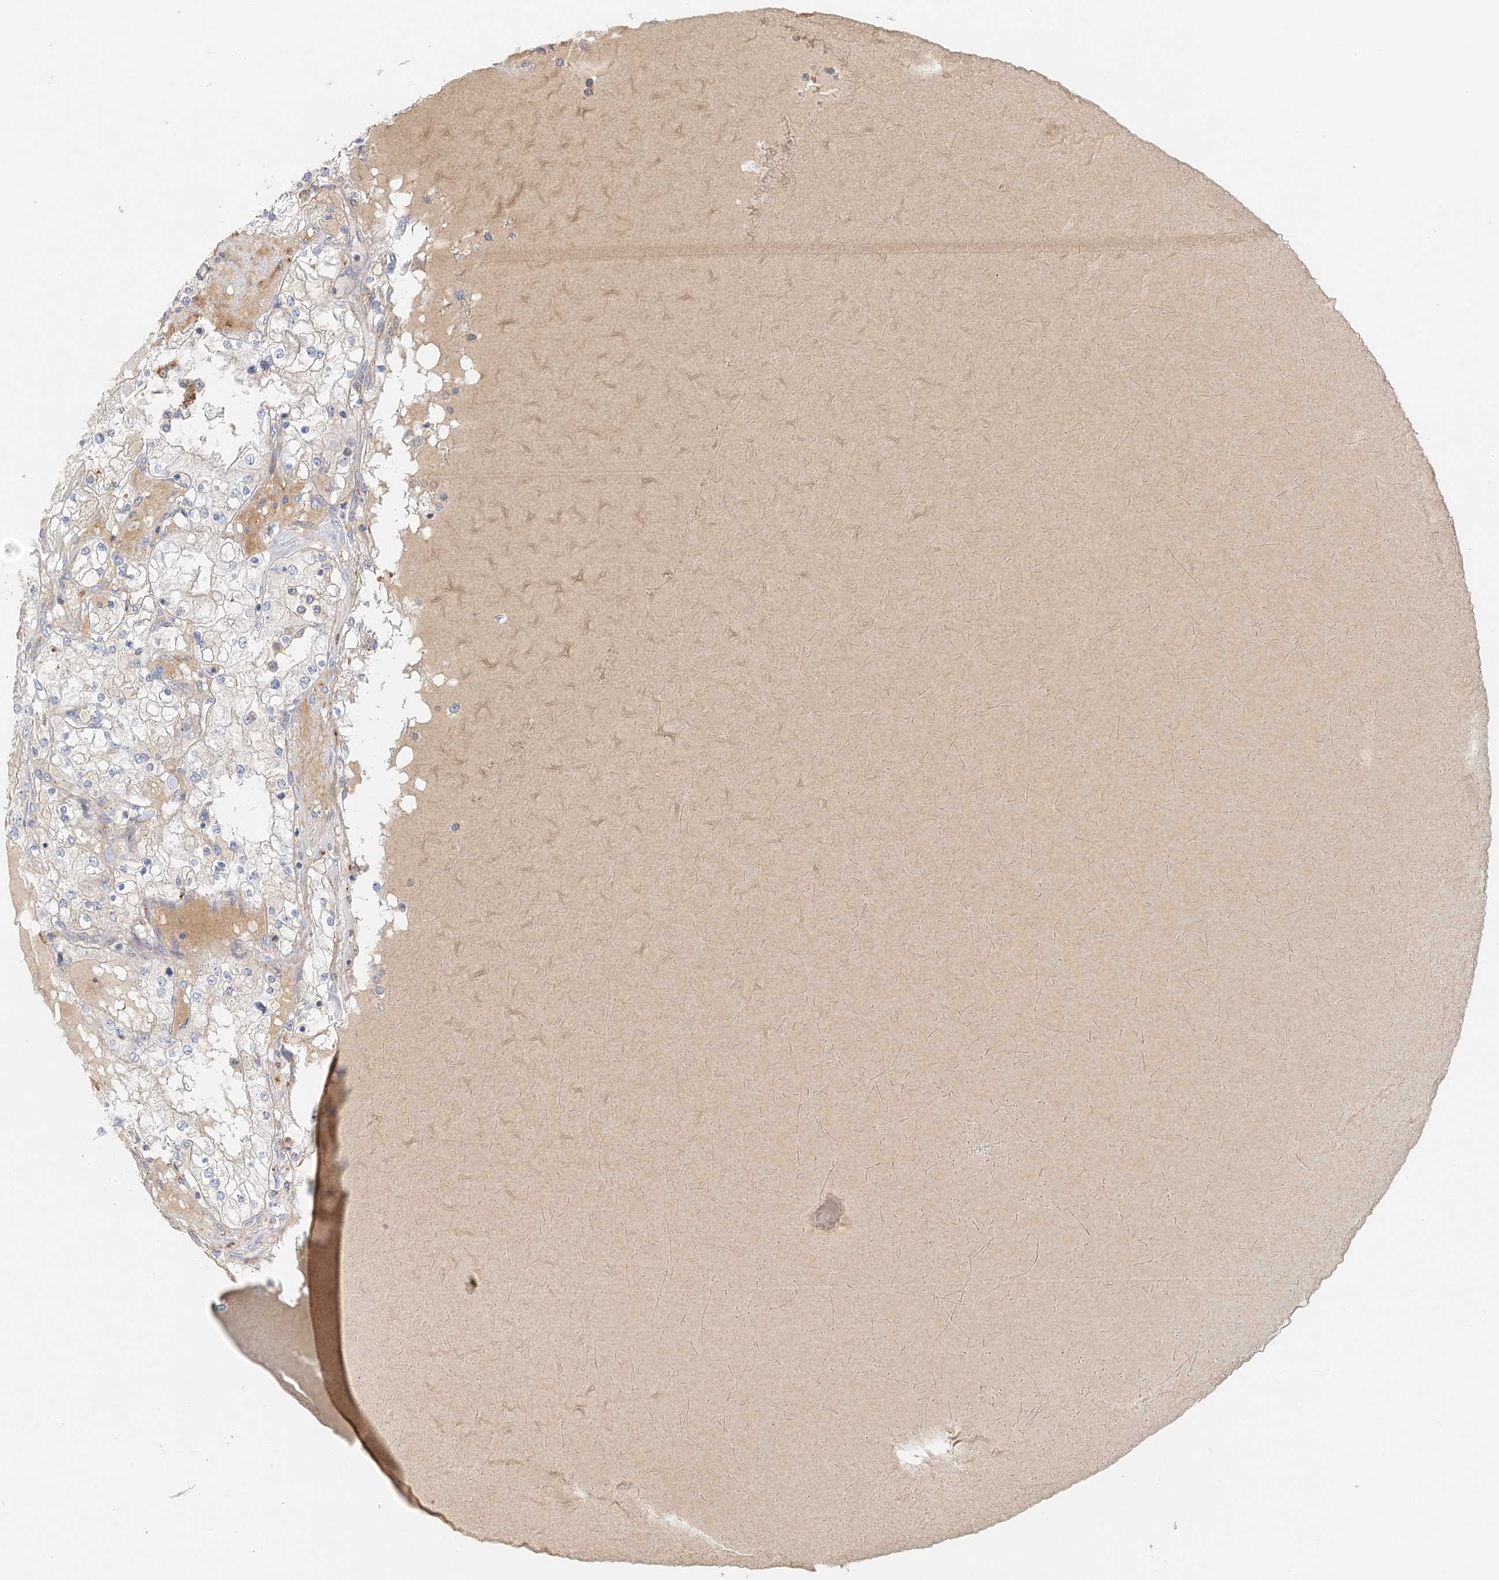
{"staining": {"intensity": "negative", "quantity": "none", "location": "none"}, "tissue": "renal cancer", "cell_type": "Tumor cells", "image_type": "cancer", "snomed": [{"axis": "morphology", "description": "Adenocarcinoma, NOS"}, {"axis": "topography", "description": "Kidney"}], "caption": "Micrograph shows no significant protein positivity in tumor cells of renal cancer (adenocarcinoma).", "gene": "VSIG1", "patient": {"sex": "male", "age": 68}}